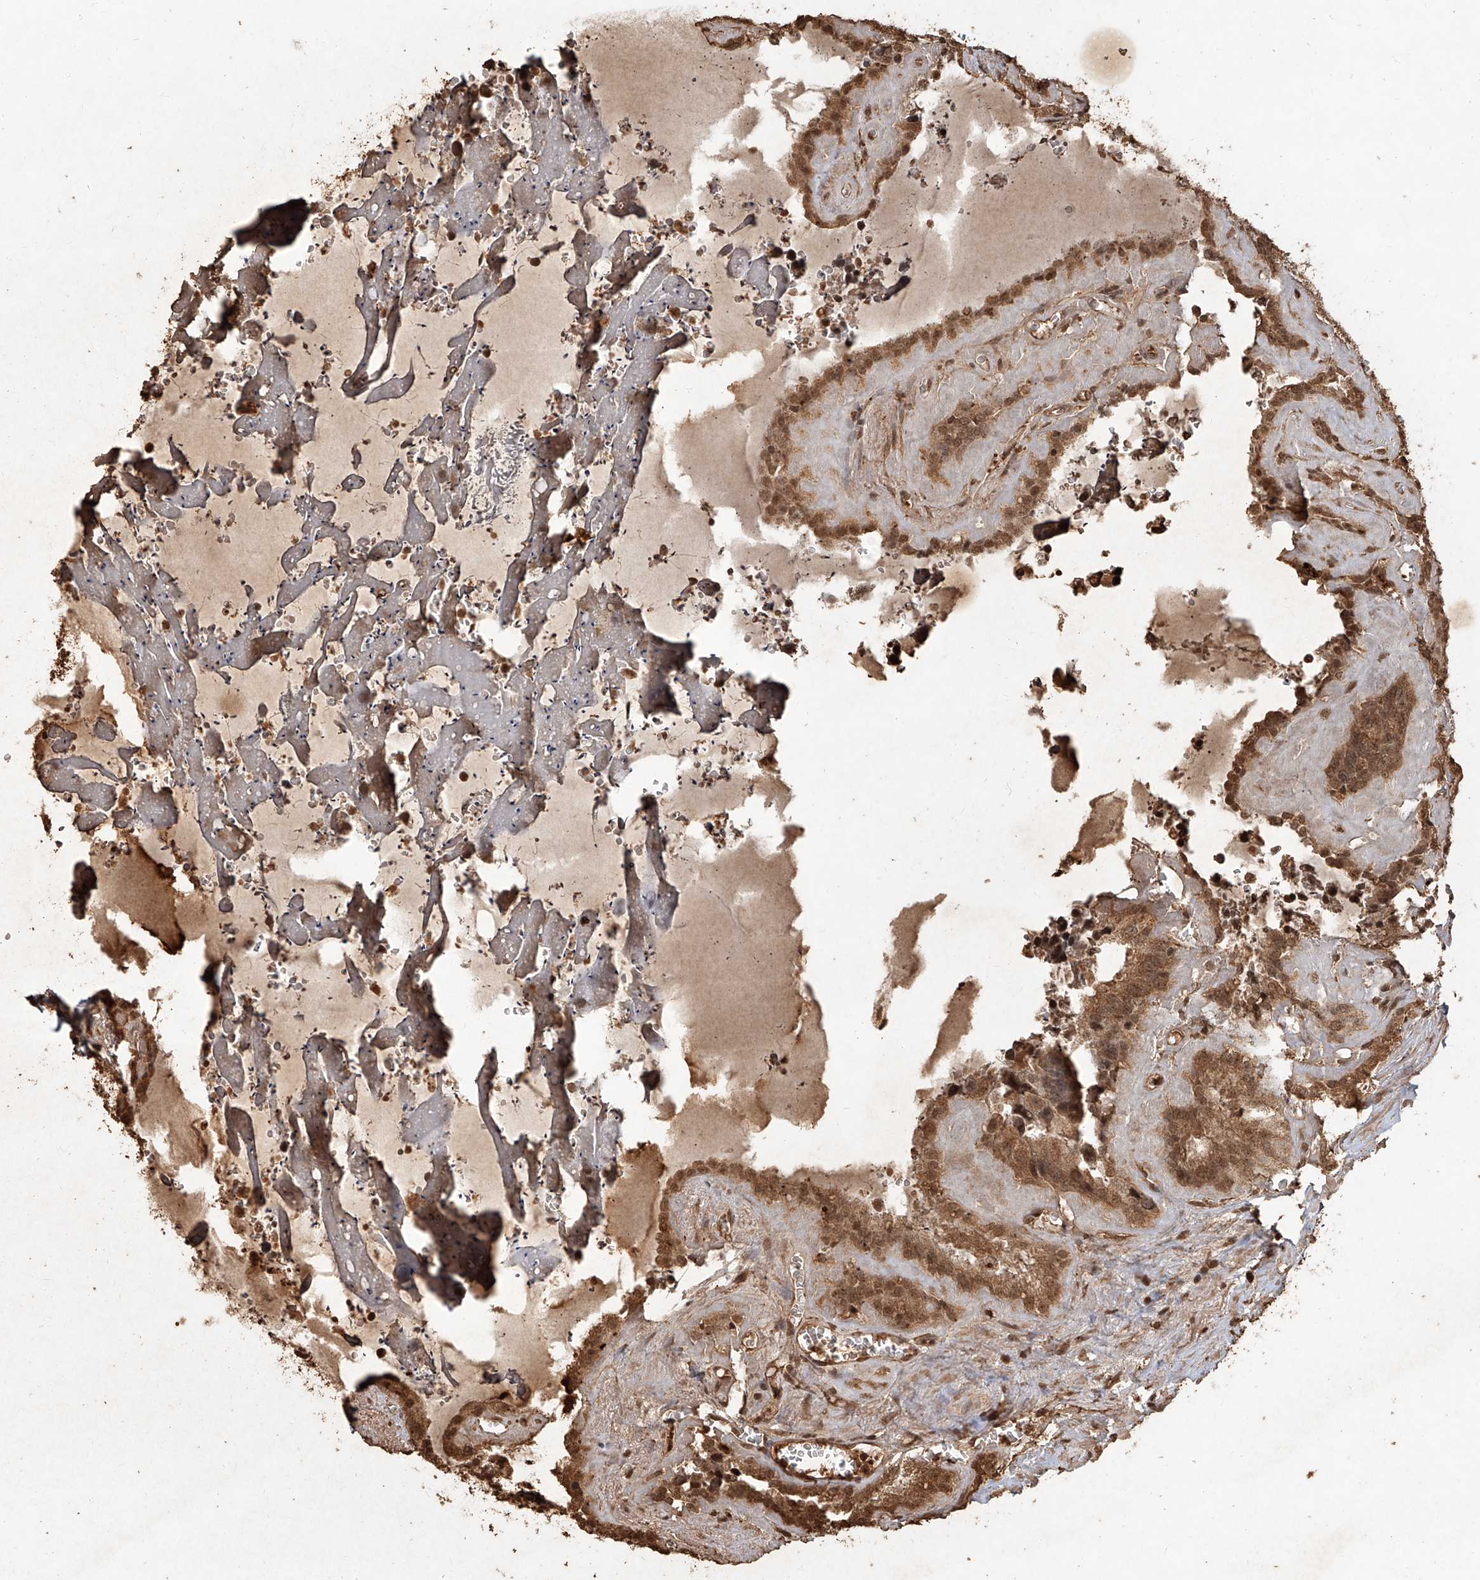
{"staining": {"intensity": "moderate", "quantity": ">75%", "location": "cytoplasmic/membranous,nuclear"}, "tissue": "seminal vesicle", "cell_type": "Glandular cells", "image_type": "normal", "snomed": [{"axis": "morphology", "description": "Normal tissue, NOS"}, {"axis": "topography", "description": "Prostate"}, {"axis": "topography", "description": "Seminal veicle"}], "caption": "About >75% of glandular cells in unremarkable seminal vesicle display moderate cytoplasmic/membranous,nuclear protein staining as visualized by brown immunohistochemical staining.", "gene": "UBE2K", "patient": {"sex": "male", "age": 59}}